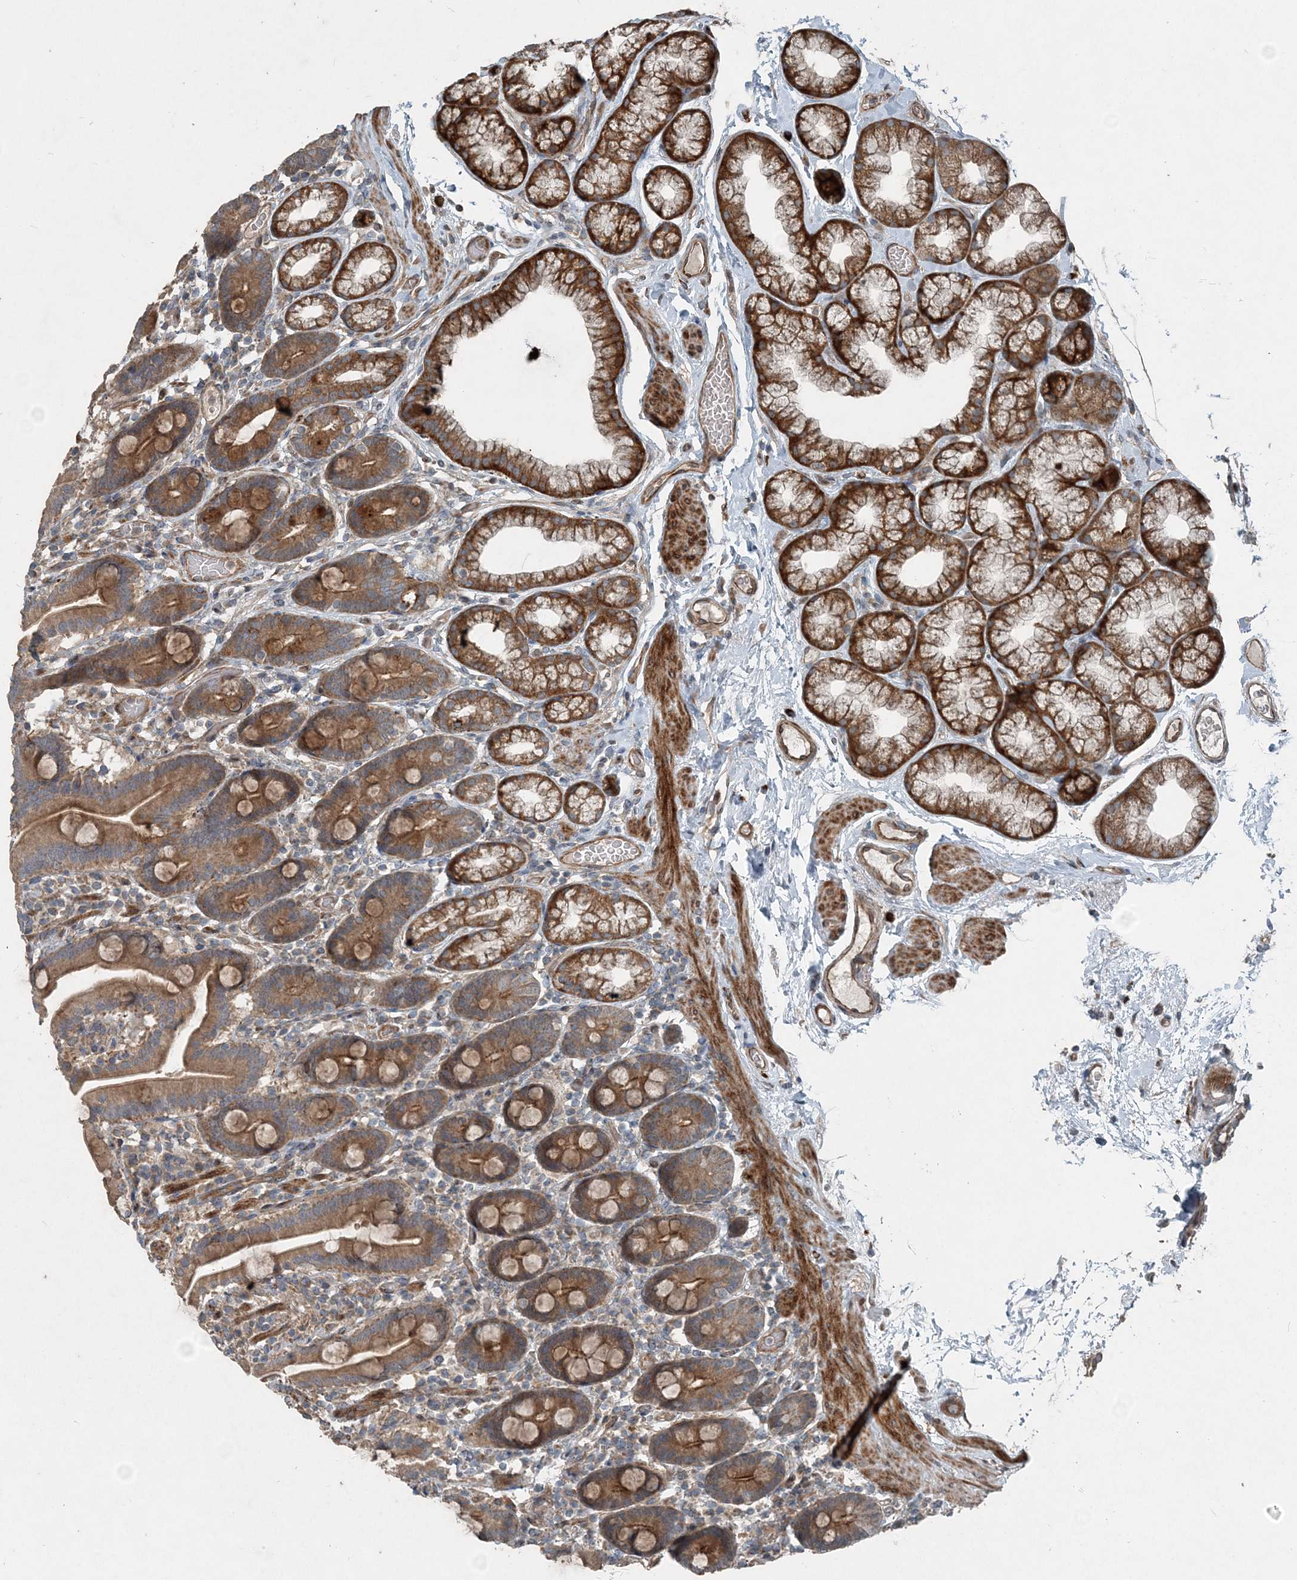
{"staining": {"intensity": "moderate", "quantity": ">75%", "location": "cytoplasmic/membranous"}, "tissue": "duodenum", "cell_type": "Glandular cells", "image_type": "normal", "snomed": [{"axis": "morphology", "description": "Normal tissue, NOS"}, {"axis": "topography", "description": "Duodenum"}], "caption": "Moderate cytoplasmic/membranous expression for a protein is seen in approximately >75% of glandular cells of benign duodenum using IHC.", "gene": "INTU", "patient": {"sex": "male", "age": 55}}